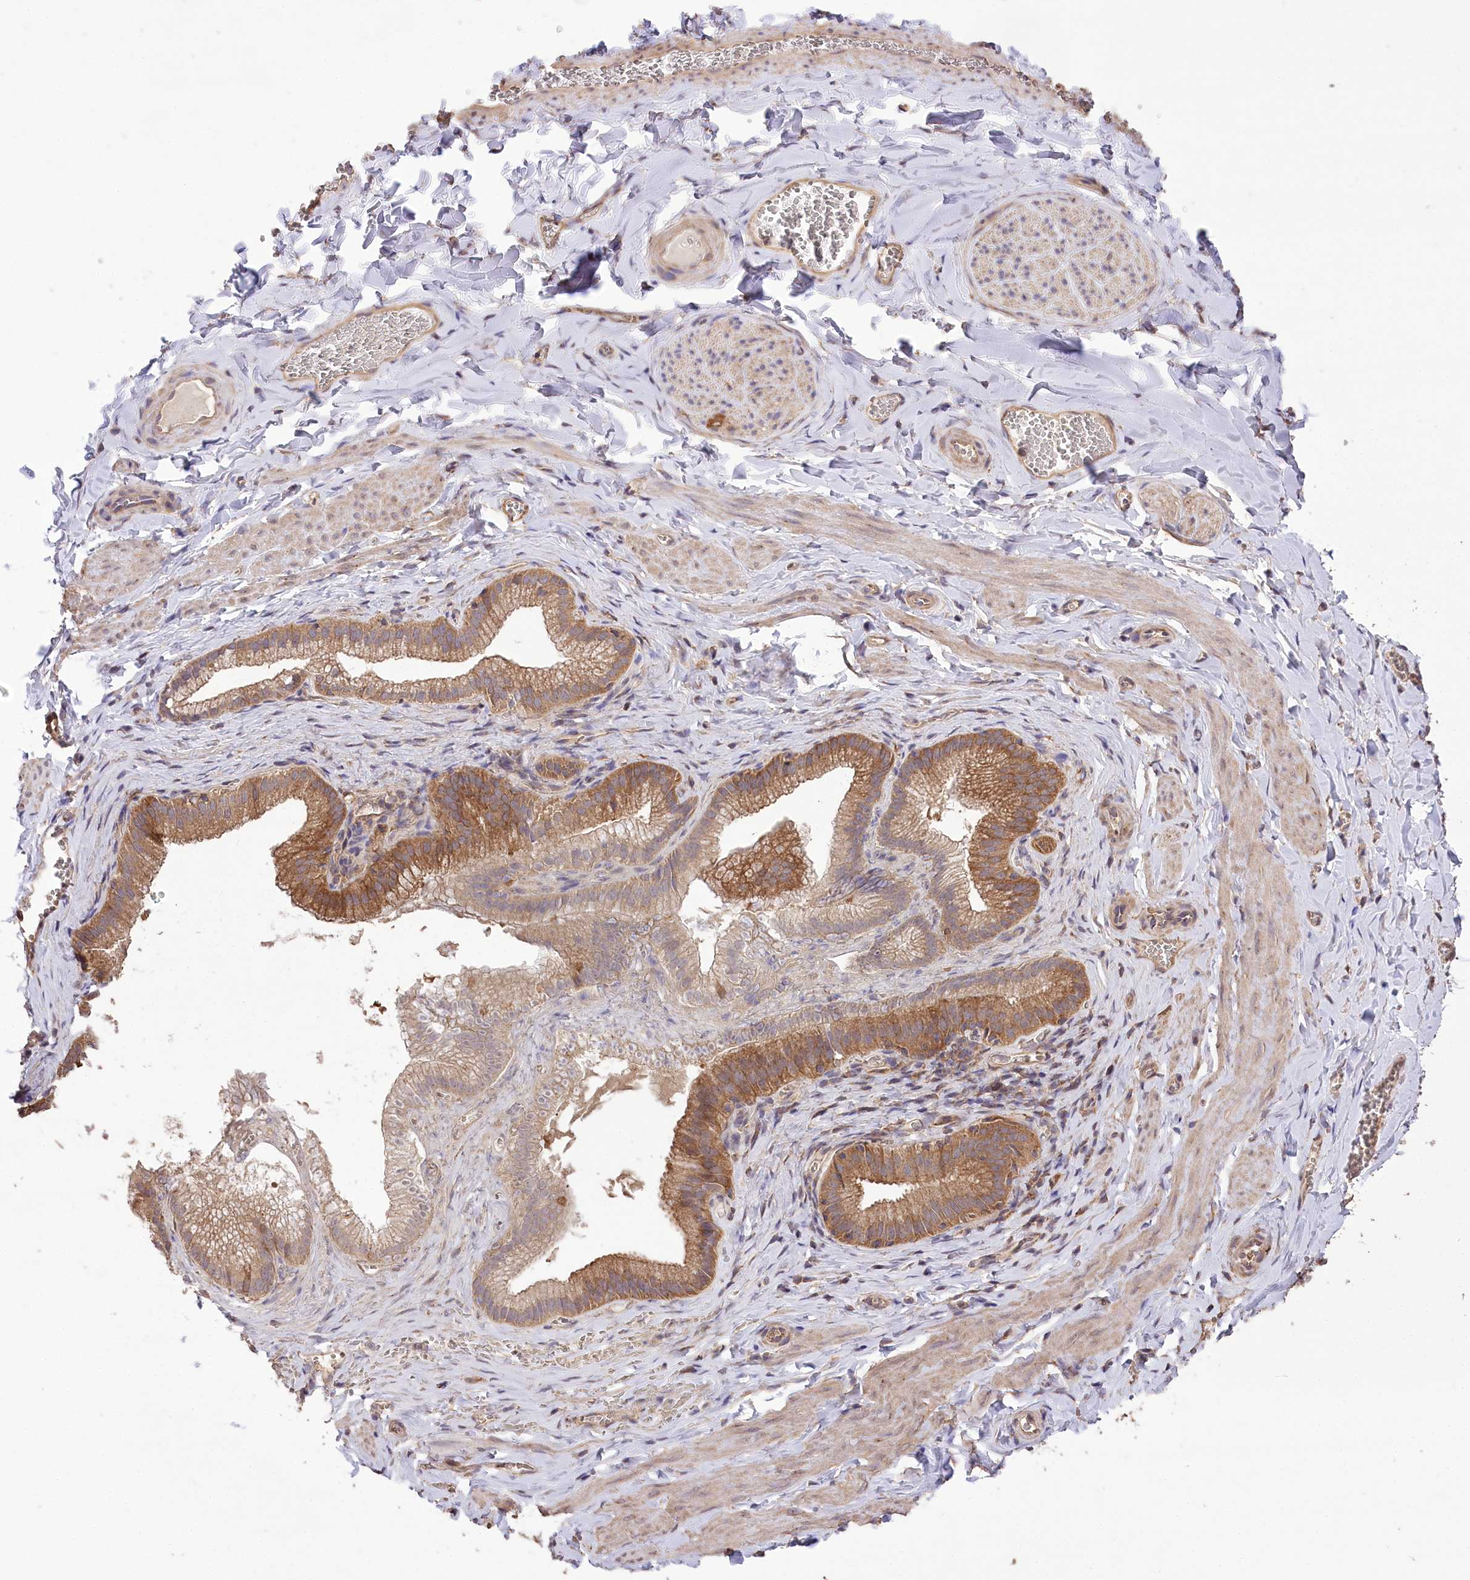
{"staining": {"intensity": "moderate", "quantity": ">75%", "location": "cytoplasmic/membranous"}, "tissue": "adipose tissue", "cell_type": "Adipocytes", "image_type": "normal", "snomed": [{"axis": "morphology", "description": "Normal tissue, NOS"}, {"axis": "topography", "description": "Gallbladder"}, {"axis": "topography", "description": "Peripheral nerve tissue"}], "caption": "There is medium levels of moderate cytoplasmic/membranous expression in adipocytes of normal adipose tissue, as demonstrated by immunohistochemical staining (brown color).", "gene": "PRSS53", "patient": {"sex": "male", "age": 38}}